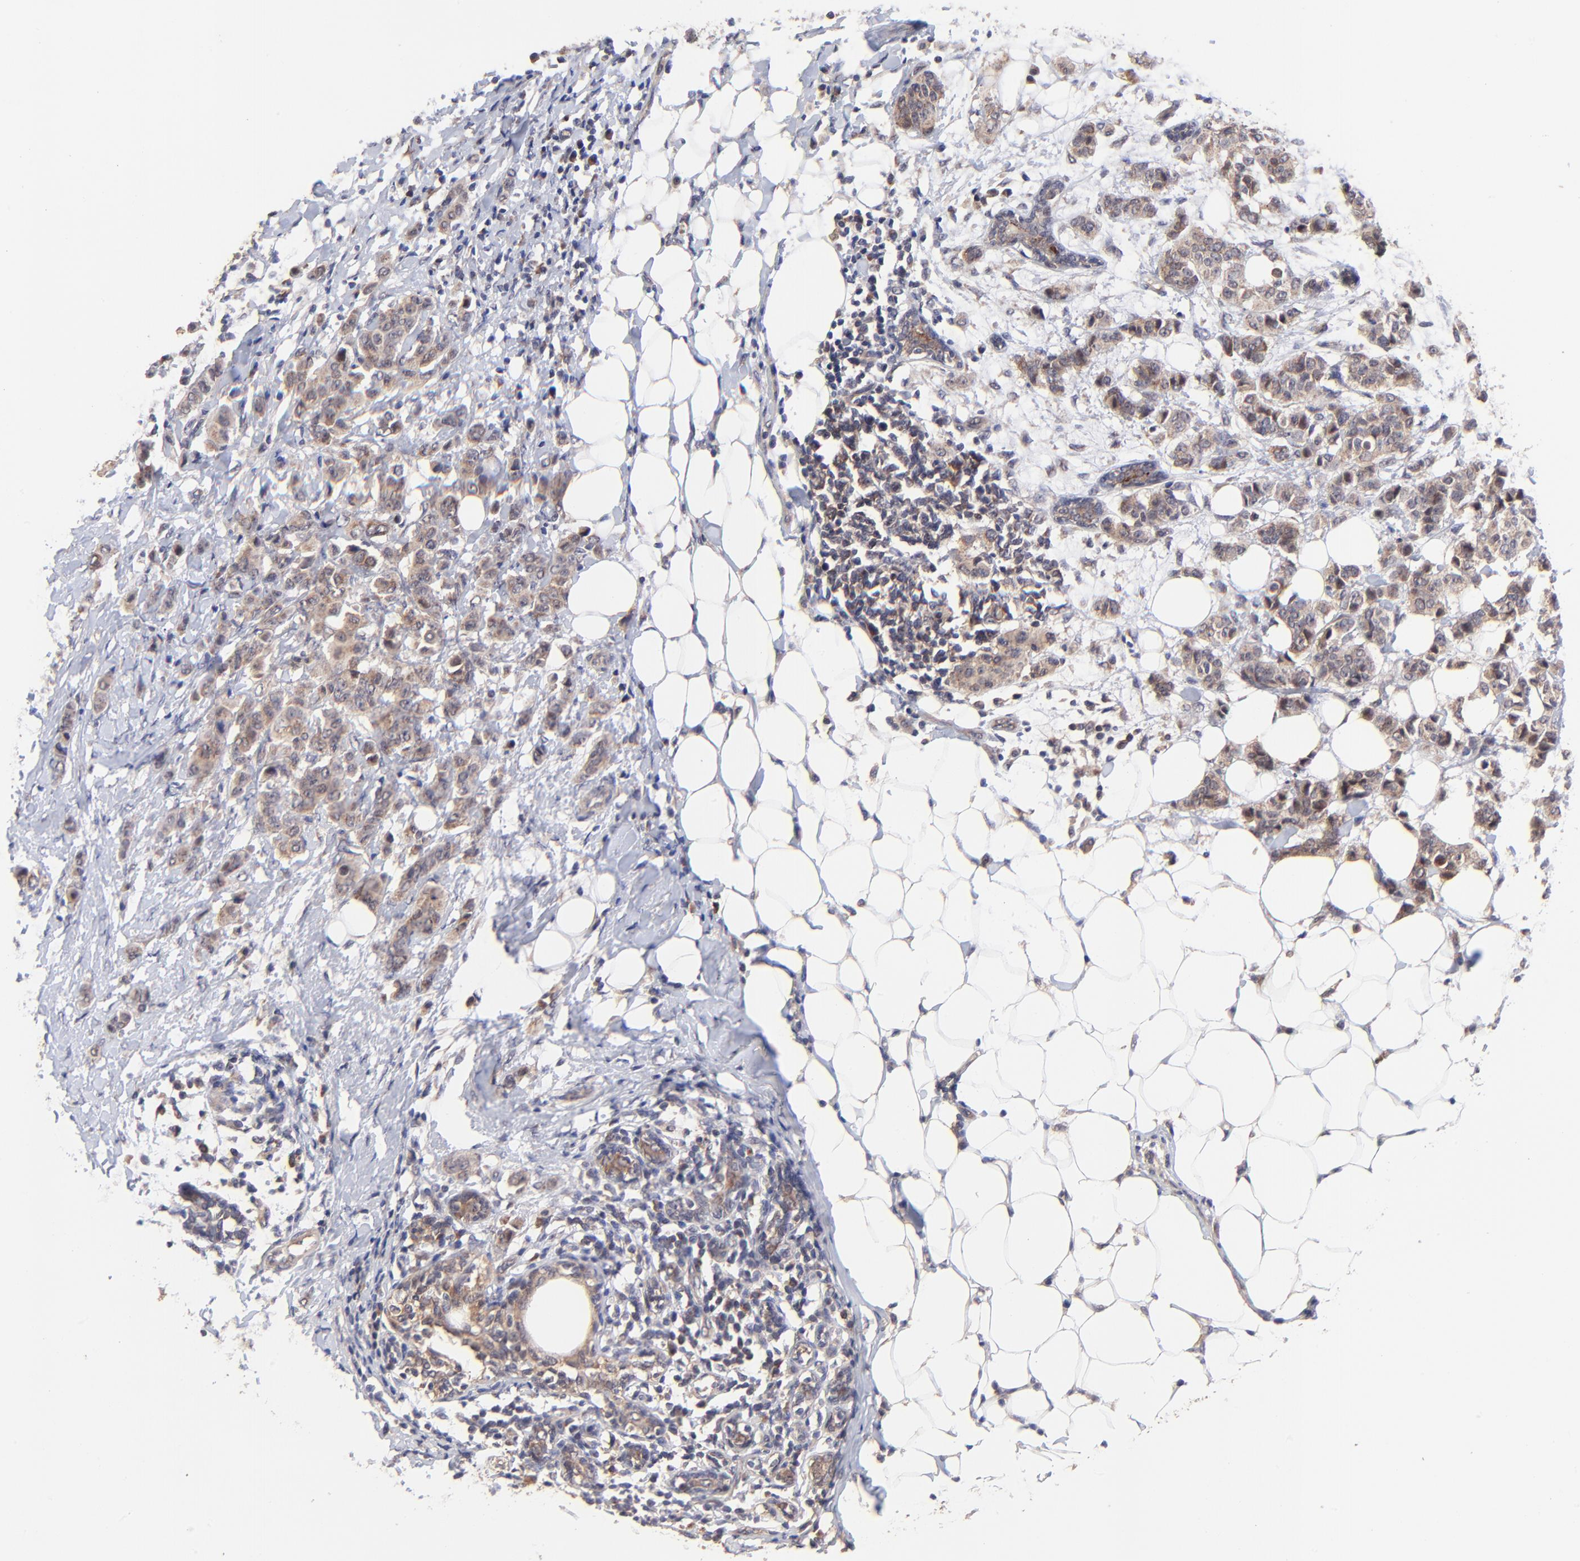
{"staining": {"intensity": "moderate", "quantity": ">75%", "location": "cytoplasmic/membranous"}, "tissue": "breast cancer", "cell_type": "Tumor cells", "image_type": "cancer", "snomed": [{"axis": "morphology", "description": "Duct carcinoma"}, {"axis": "topography", "description": "Breast"}], "caption": "Protein staining of breast cancer tissue displays moderate cytoplasmic/membranous staining in about >75% of tumor cells.", "gene": "BAIAP2L2", "patient": {"sex": "female", "age": 40}}